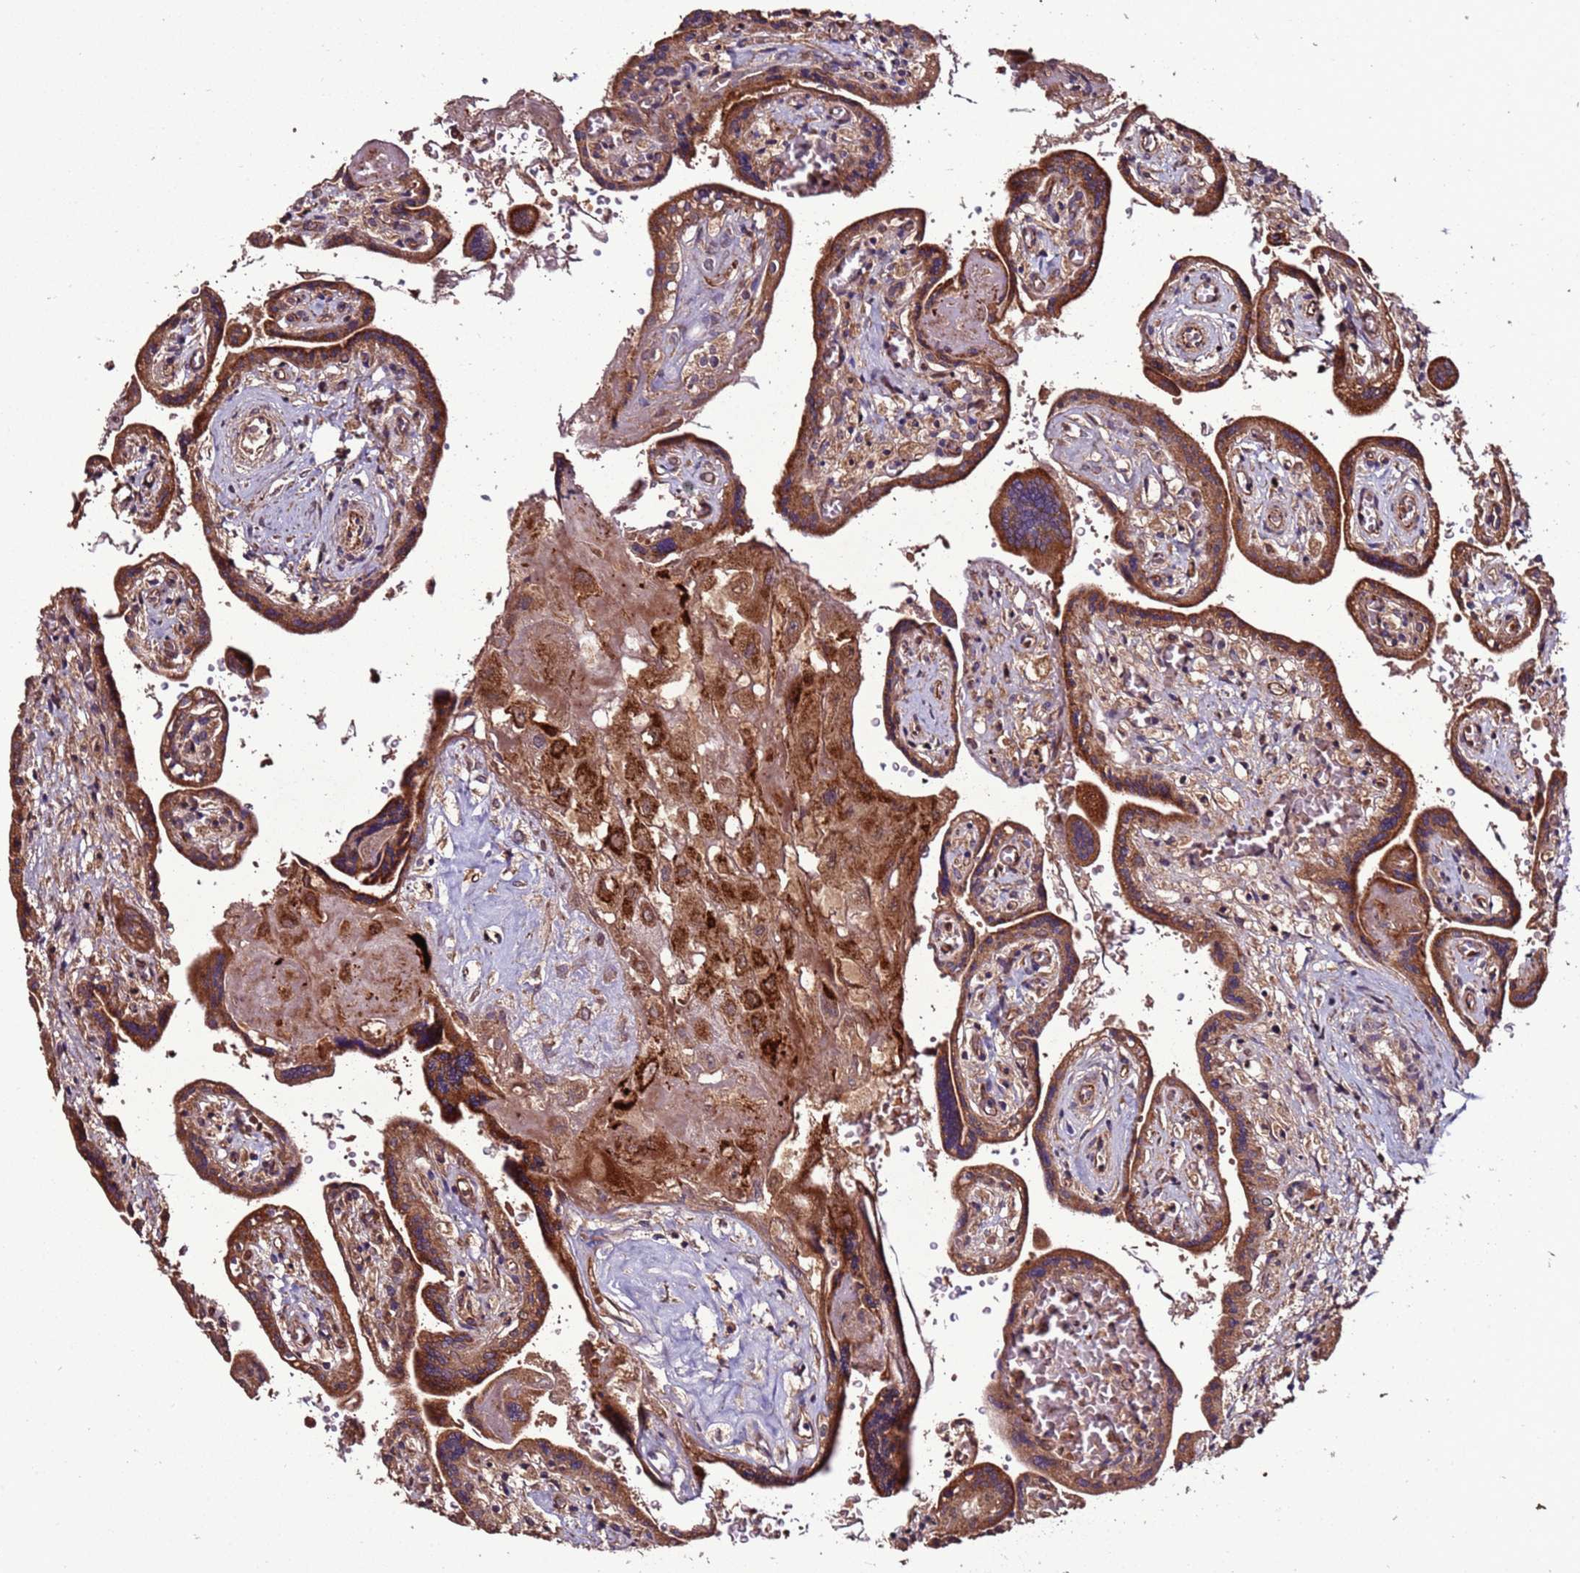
{"staining": {"intensity": "strong", "quantity": ">75%", "location": "cytoplasmic/membranous"}, "tissue": "placenta", "cell_type": "Decidual cells", "image_type": "normal", "snomed": [{"axis": "morphology", "description": "Normal tissue, NOS"}, {"axis": "topography", "description": "Placenta"}], "caption": "A high-resolution image shows IHC staining of normal placenta, which demonstrates strong cytoplasmic/membranous positivity in approximately >75% of decidual cells.", "gene": "RPS15A", "patient": {"sex": "female", "age": 37}}